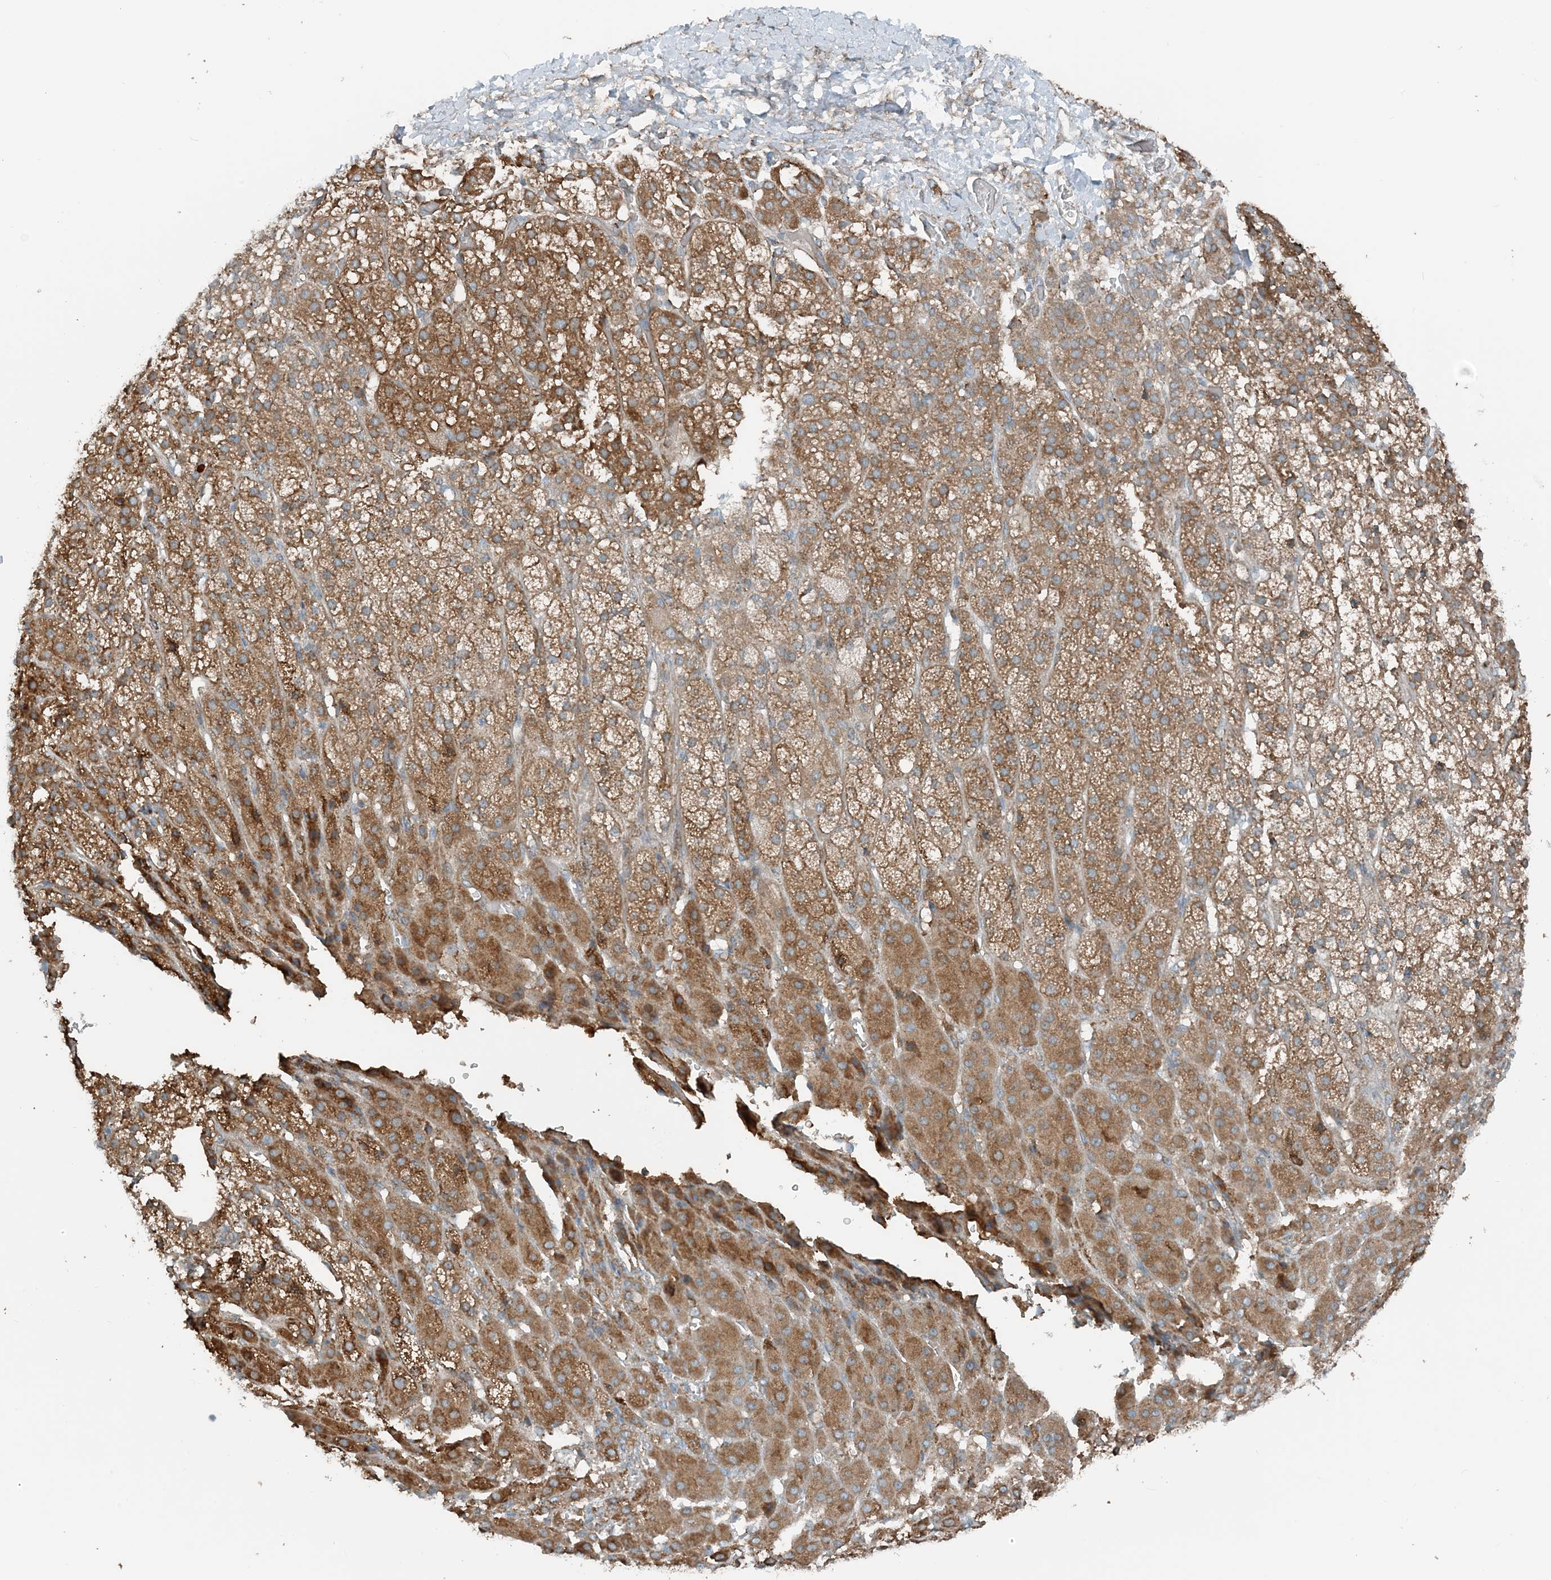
{"staining": {"intensity": "strong", "quantity": "25%-75%", "location": "cytoplasmic/membranous"}, "tissue": "adrenal gland", "cell_type": "Glandular cells", "image_type": "normal", "snomed": [{"axis": "morphology", "description": "Normal tissue, NOS"}, {"axis": "topography", "description": "Adrenal gland"}], "caption": "This micrograph demonstrates IHC staining of benign adrenal gland, with high strong cytoplasmic/membranous expression in approximately 25%-75% of glandular cells.", "gene": "CERKL", "patient": {"sex": "female", "age": 57}}